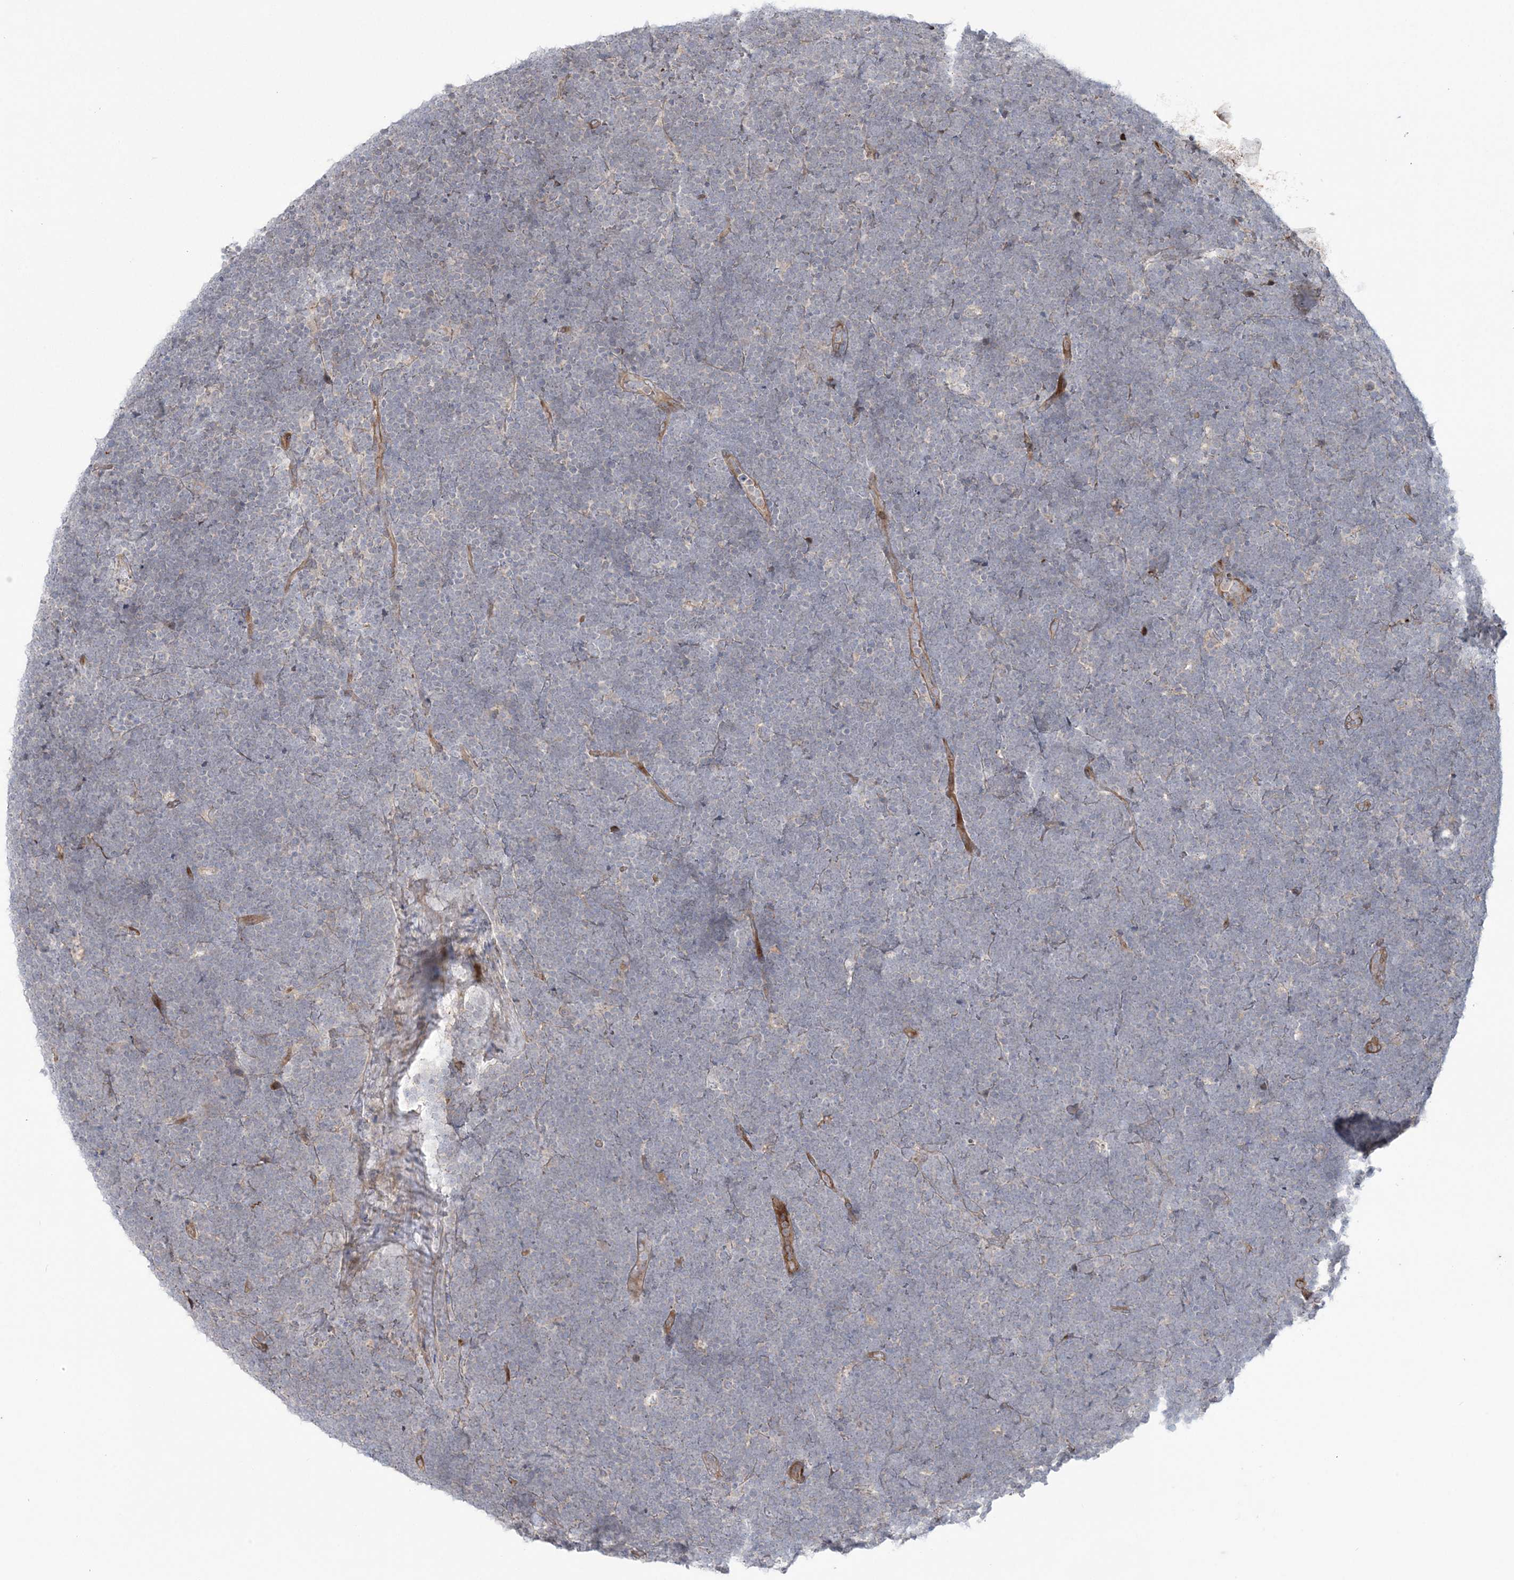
{"staining": {"intensity": "negative", "quantity": "none", "location": "none"}, "tissue": "lymphoma", "cell_type": "Tumor cells", "image_type": "cancer", "snomed": [{"axis": "morphology", "description": "Malignant lymphoma, non-Hodgkin's type, High grade"}, {"axis": "topography", "description": "Lymph node"}], "caption": "High power microscopy histopathology image of an IHC histopathology image of lymphoma, revealing no significant positivity in tumor cells.", "gene": "NUDT9", "patient": {"sex": "male", "age": 13}}